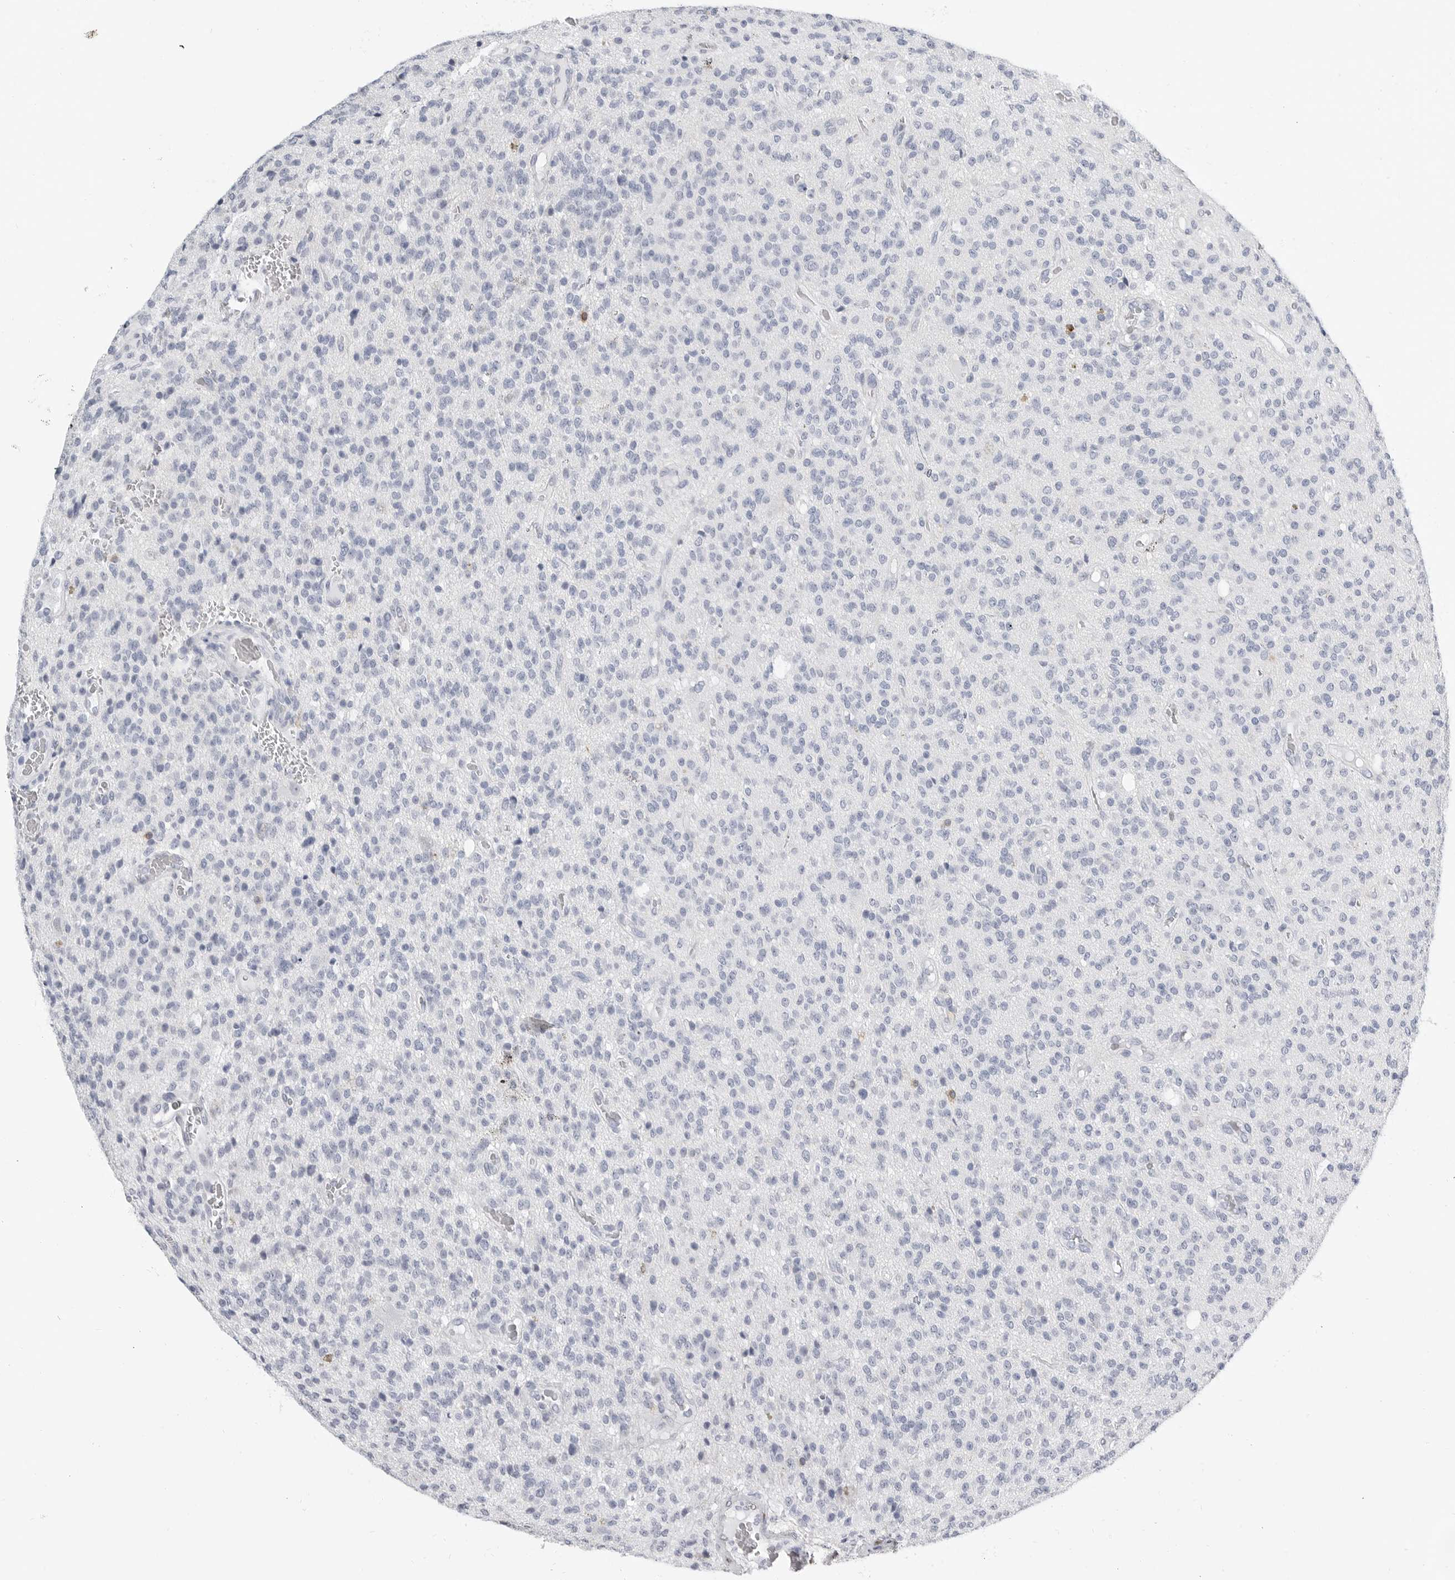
{"staining": {"intensity": "negative", "quantity": "none", "location": "none"}, "tissue": "glioma", "cell_type": "Tumor cells", "image_type": "cancer", "snomed": [{"axis": "morphology", "description": "Glioma, malignant, High grade"}, {"axis": "topography", "description": "Brain"}], "caption": "DAB (3,3'-diaminobenzidine) immunohistochemical staining of glioma reveals no significant expression in tumor cells.", "gene": "PLN", "patient": {"sex": "male", "age": 34}}